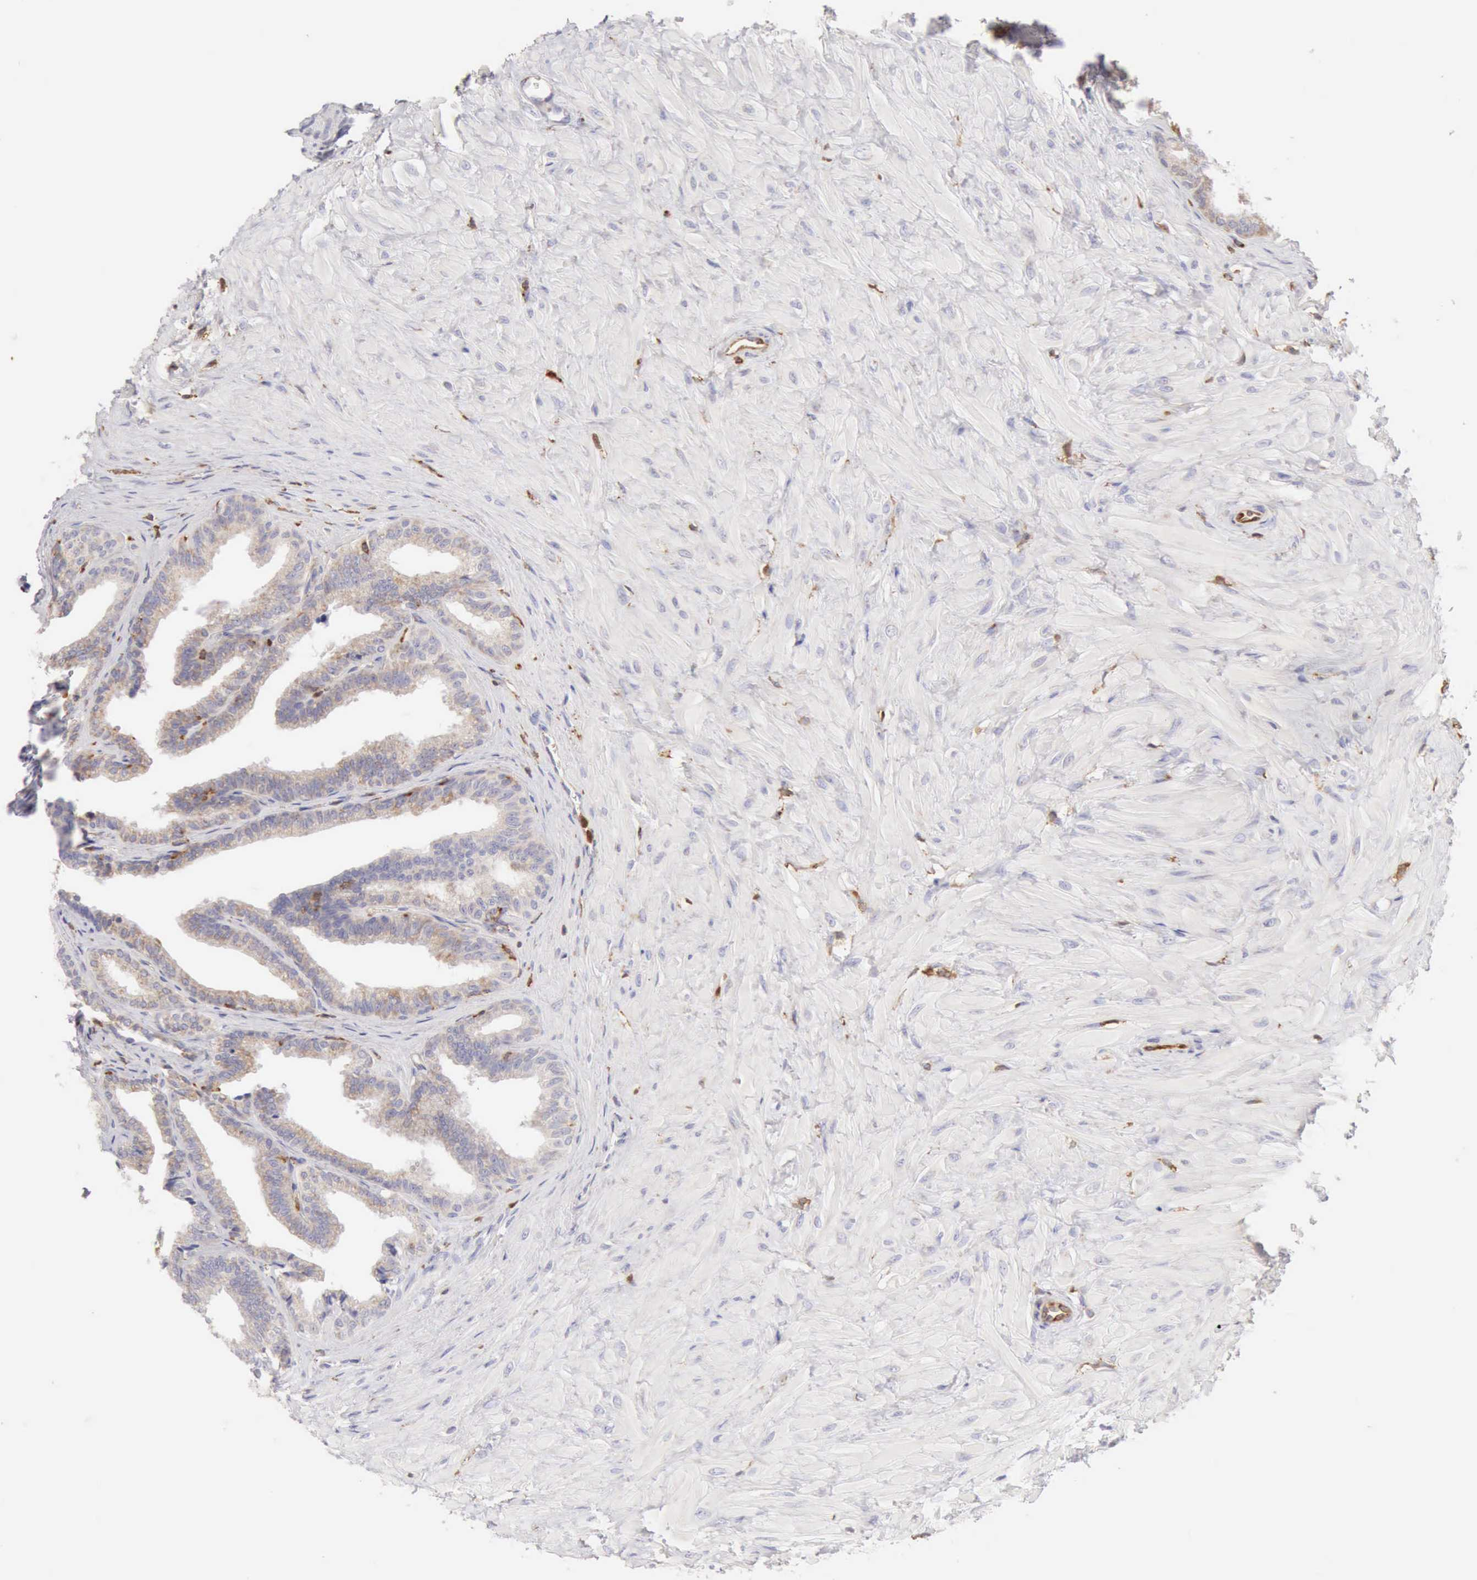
{"staining": {"intensity": "weak", "quantity": "25%-75%", "location": "cytoplasmic/membranous"}, "tissue": "seminal vesicle", "cell_type": "Glandular cells", "image_type": "normal", "snomed": [{"axis": "morphology", "description": "Normal tissue, NOS"}, {"axis": "topography", "description": "Seminal veicle"}], "caption": "Brown immunohistochemical staining in unremarkable seminal vesicle reveals weak cytoplasmic/membranous expression in about 25%-75% of glandular cells. The protein of interest is stained brown, and the nuclei are stained in blue (DAB IHC with brightfield microscopy, high magnification).", "gene": "ARHGAP4", "patient": {"sex": "male", "age": 26}}